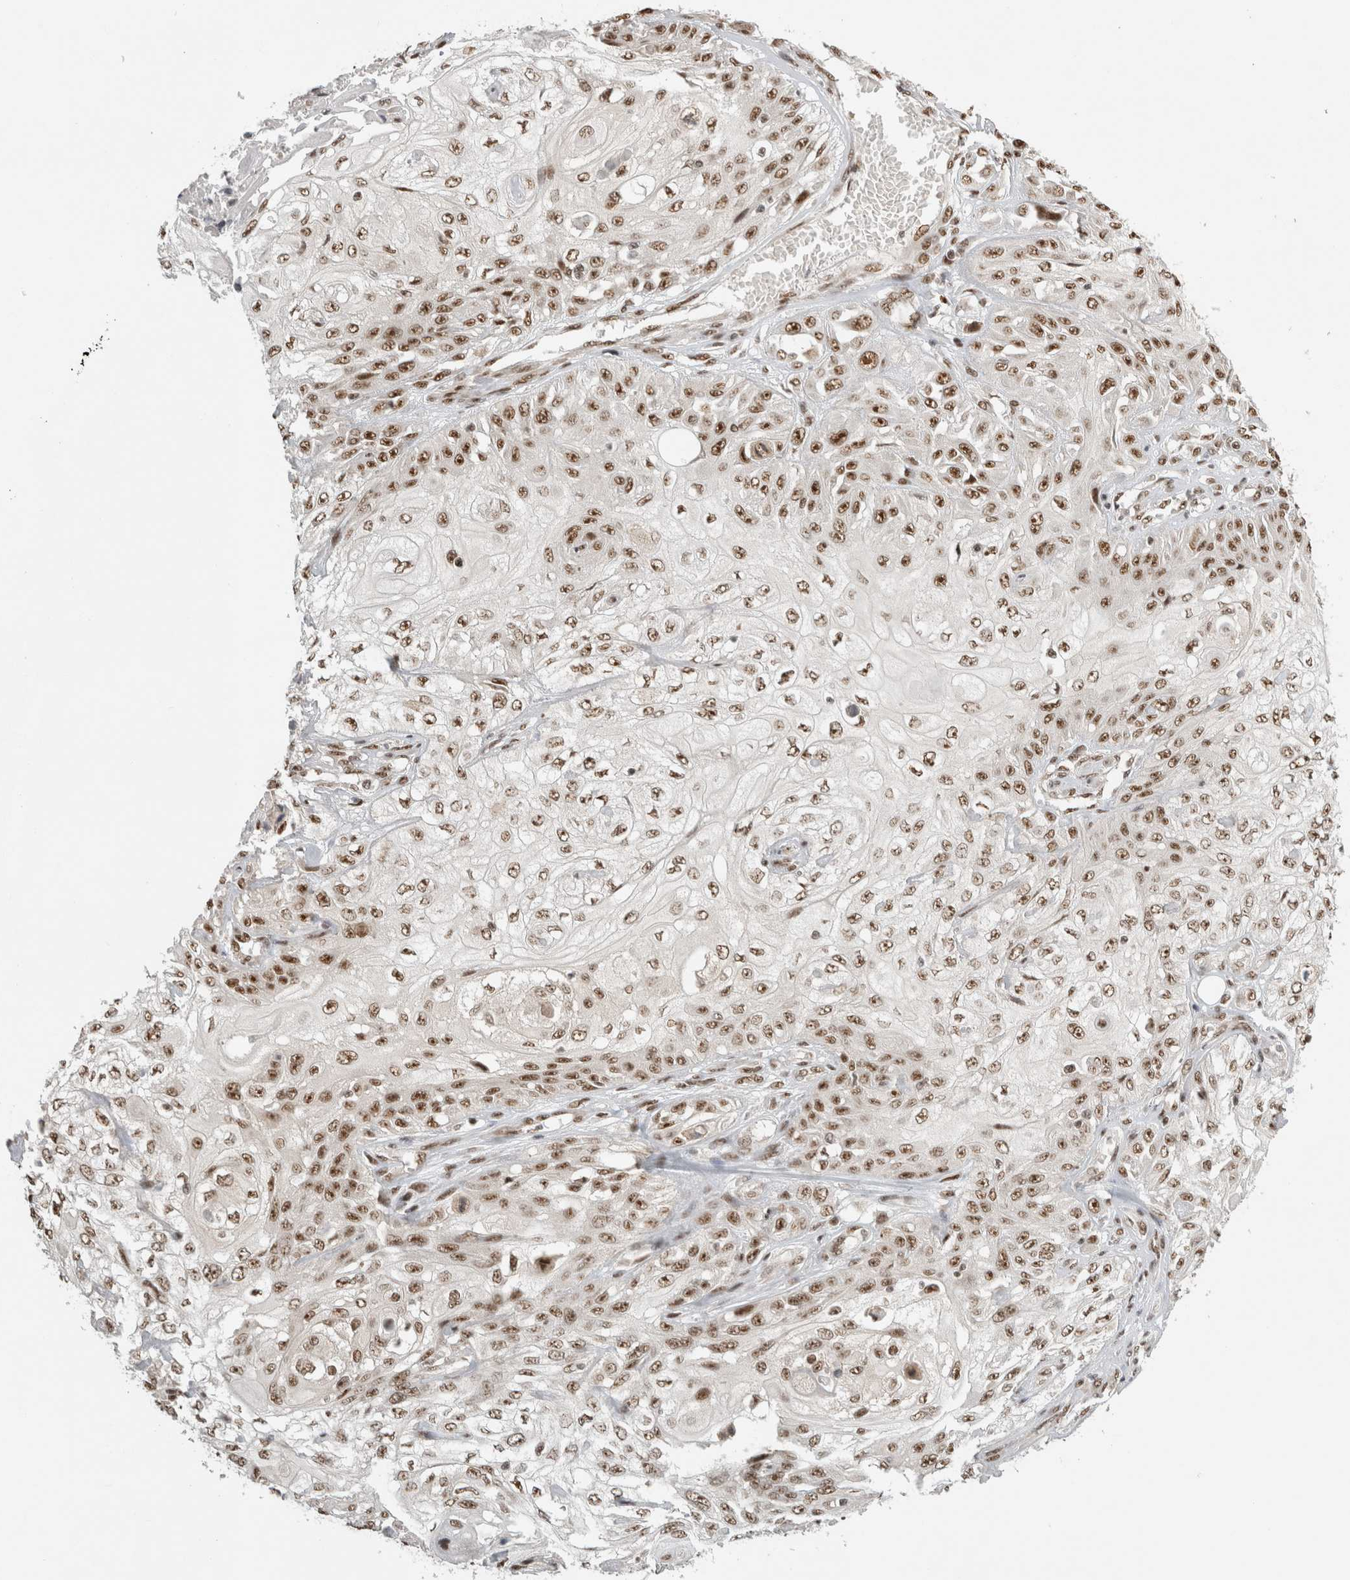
{"staining": {"intensity": "moderate", "quantity": ">75%", "location": "nuclear"}, "tissue": "skin cancer", "cell_type": "Tumor cells", "image_type": "cancer", "snomed": [{"axis": "morphology", "description": "Squamous cell carcinoma, NOS"}, {"axis": "morphology", "description": "Squamous cell carcinoma, metastatic, NOS"}, {"axis": "topography", "description": "Skin"}, {"axis": "topography", "description": "Lymph node"}], "caption": "An IHC micrograph of tumor tissue is shown. Protein staining in brown shows moderate nuclear positivity in skin cancer (metastatic squamous cell carcinoma) within tumor cells.", "gene": "EBNA1BP2", "patient": {"sex": "male", "age": 75}}